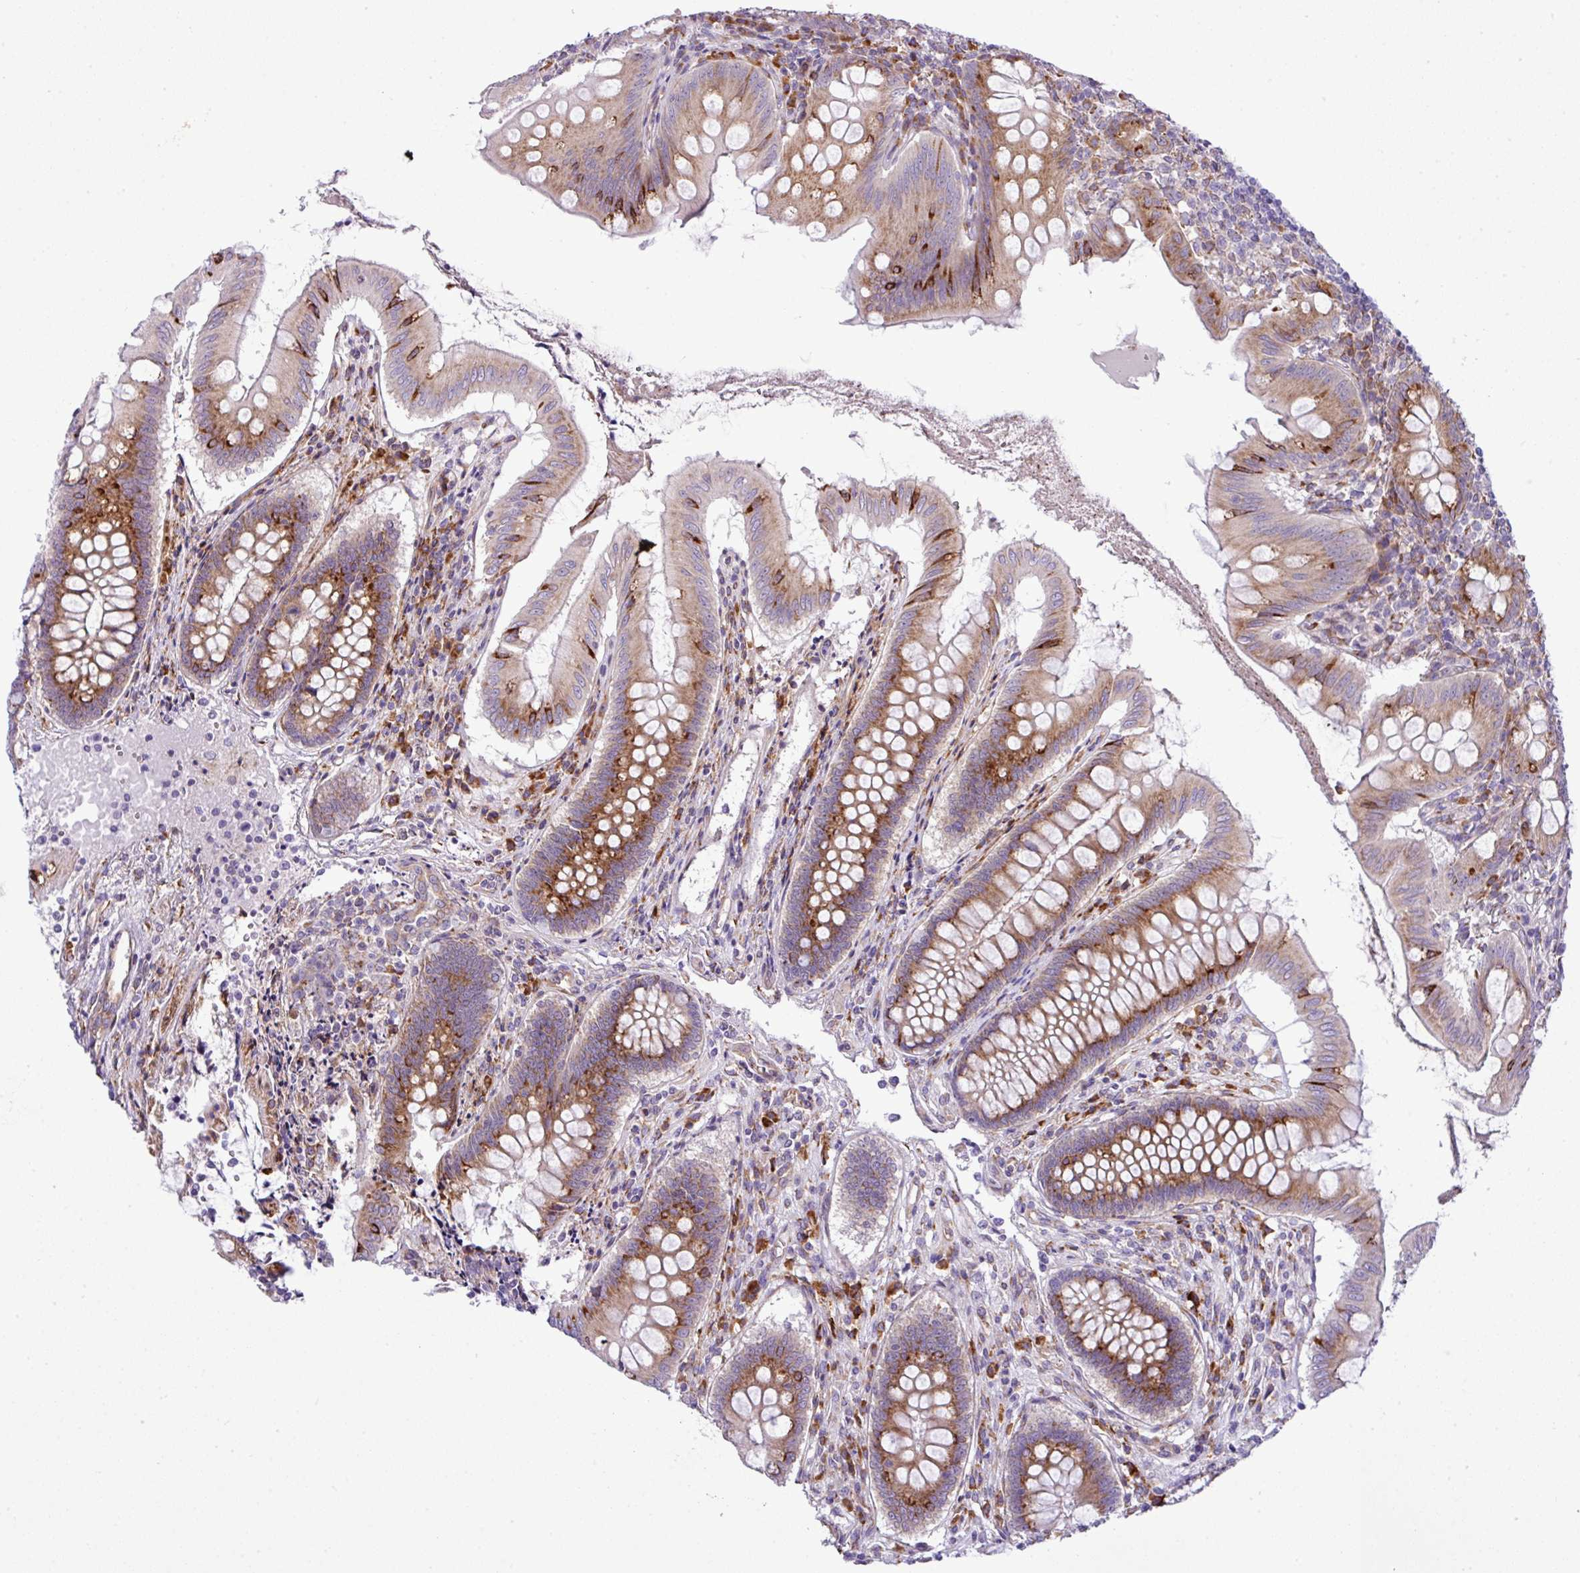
{"staining": {"intensity": "strong", "quantity": "25%-75%", "location": "cytoplasmic/membranous"}, "tissue": "appendix", "cell_type": "Glandular cells", "image_type": "normal", "snomed": [{"axis": "morphology", "description": "Normal tissue, NOS"}, {"axis": "topography", "description": "Appendix"}], "caption": "The histopathology image reveals staining of normal appendix, revealing strong cytoplasmic/membranous protein expression (brown color) within glandular cells. The protein of interest is shown in brown color, while the nuclei are stained blue.", "gene": "CFAP97", "patient": {"sex": "female", "age": 51}}